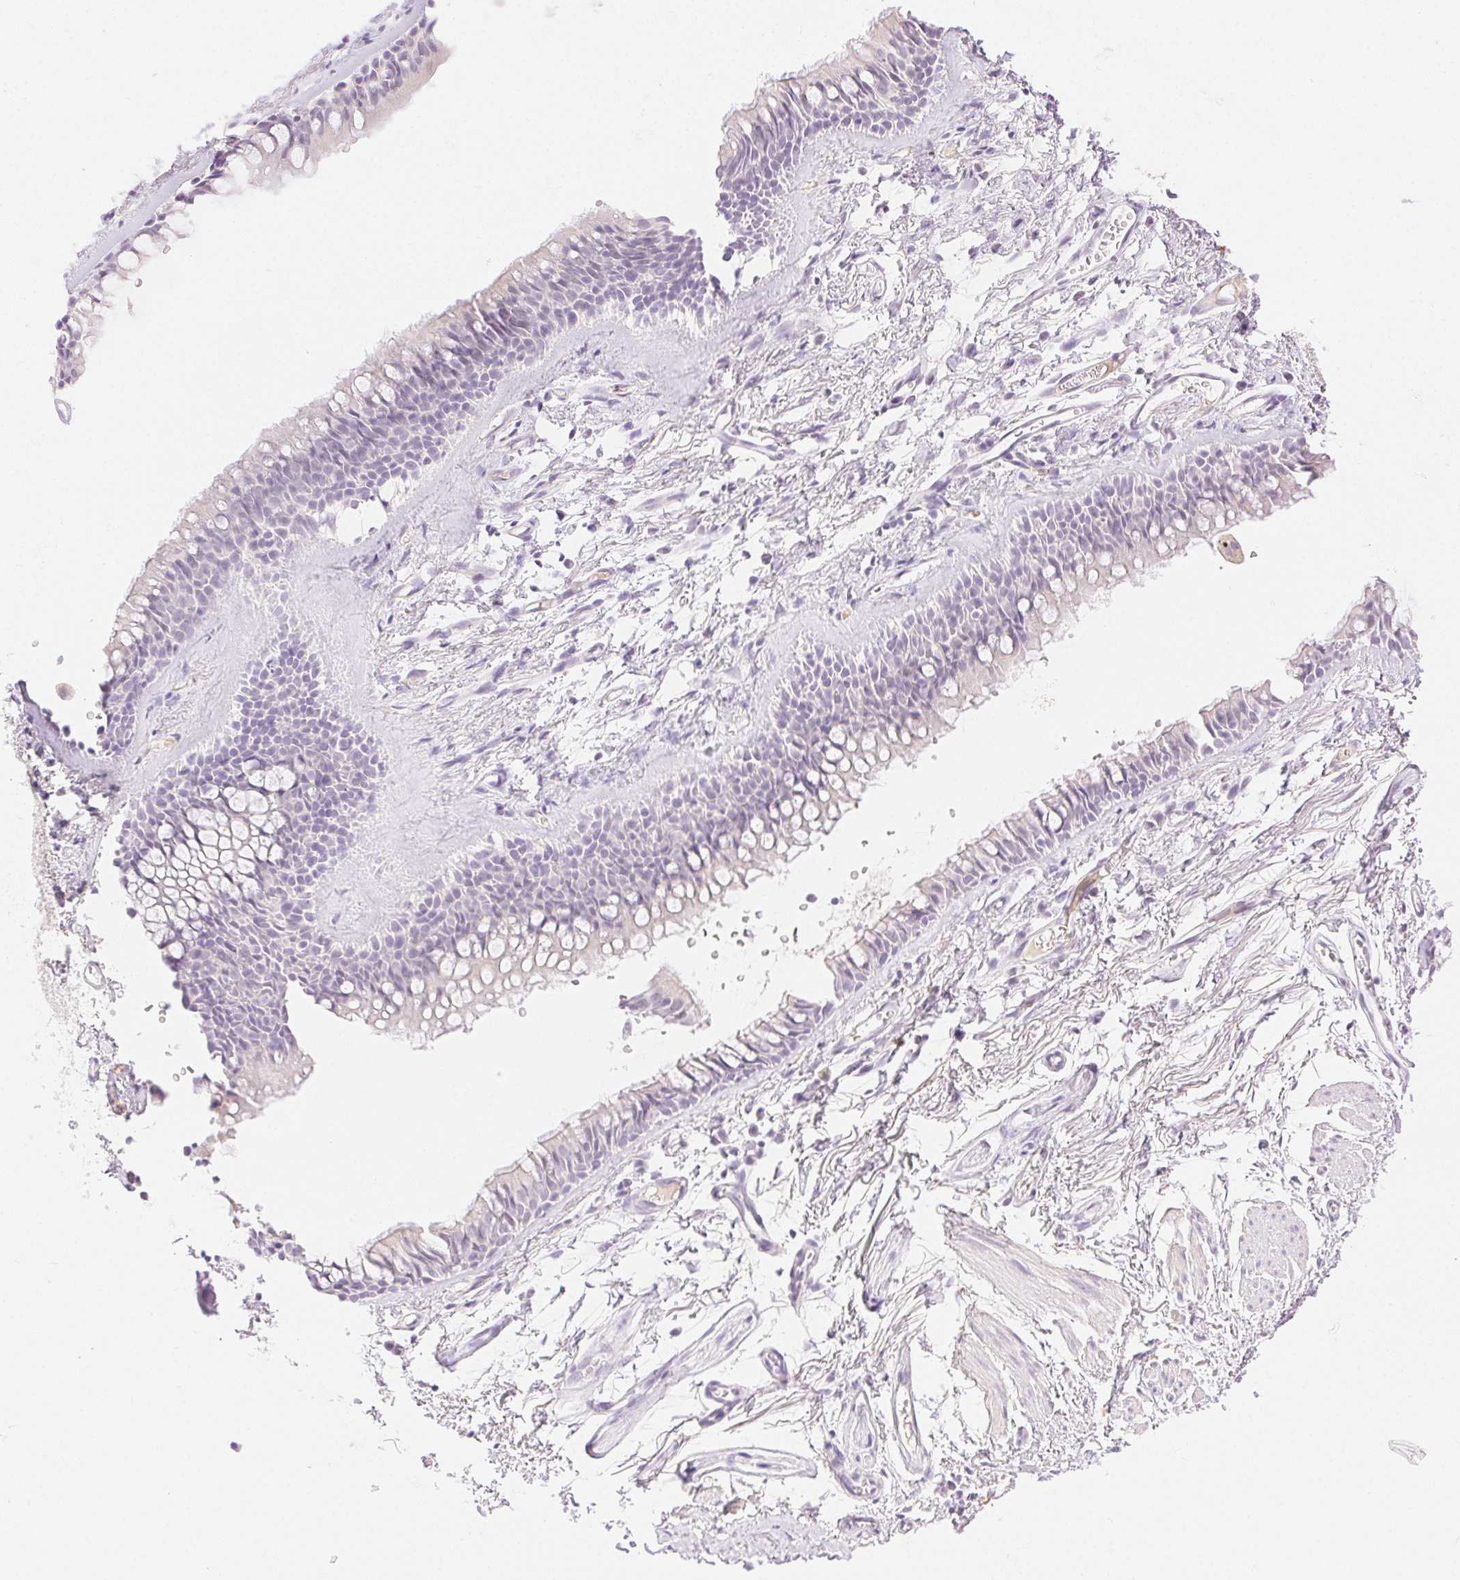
{"staining": {"intensity": "negative", "quantity": "none", "location": "none"}, "tissue": "soft tissue", "cell_type": "Chondrocytes", "image_type": "normal", "snomed": [{"axis": "morphology", "description": "Normal tissue, NOS"}, {"axis": "topography", "description": "Cartilage tissue"}, {"axis": "topography", "description": "Bronchus"}], "caption": "Human soft tissue stained for a protein using immunohistochemistry (IHC) exhibits no staining in chondrocytes.", "gene": "SPACA4", "patient": {"sex": "female", "age": 79}}